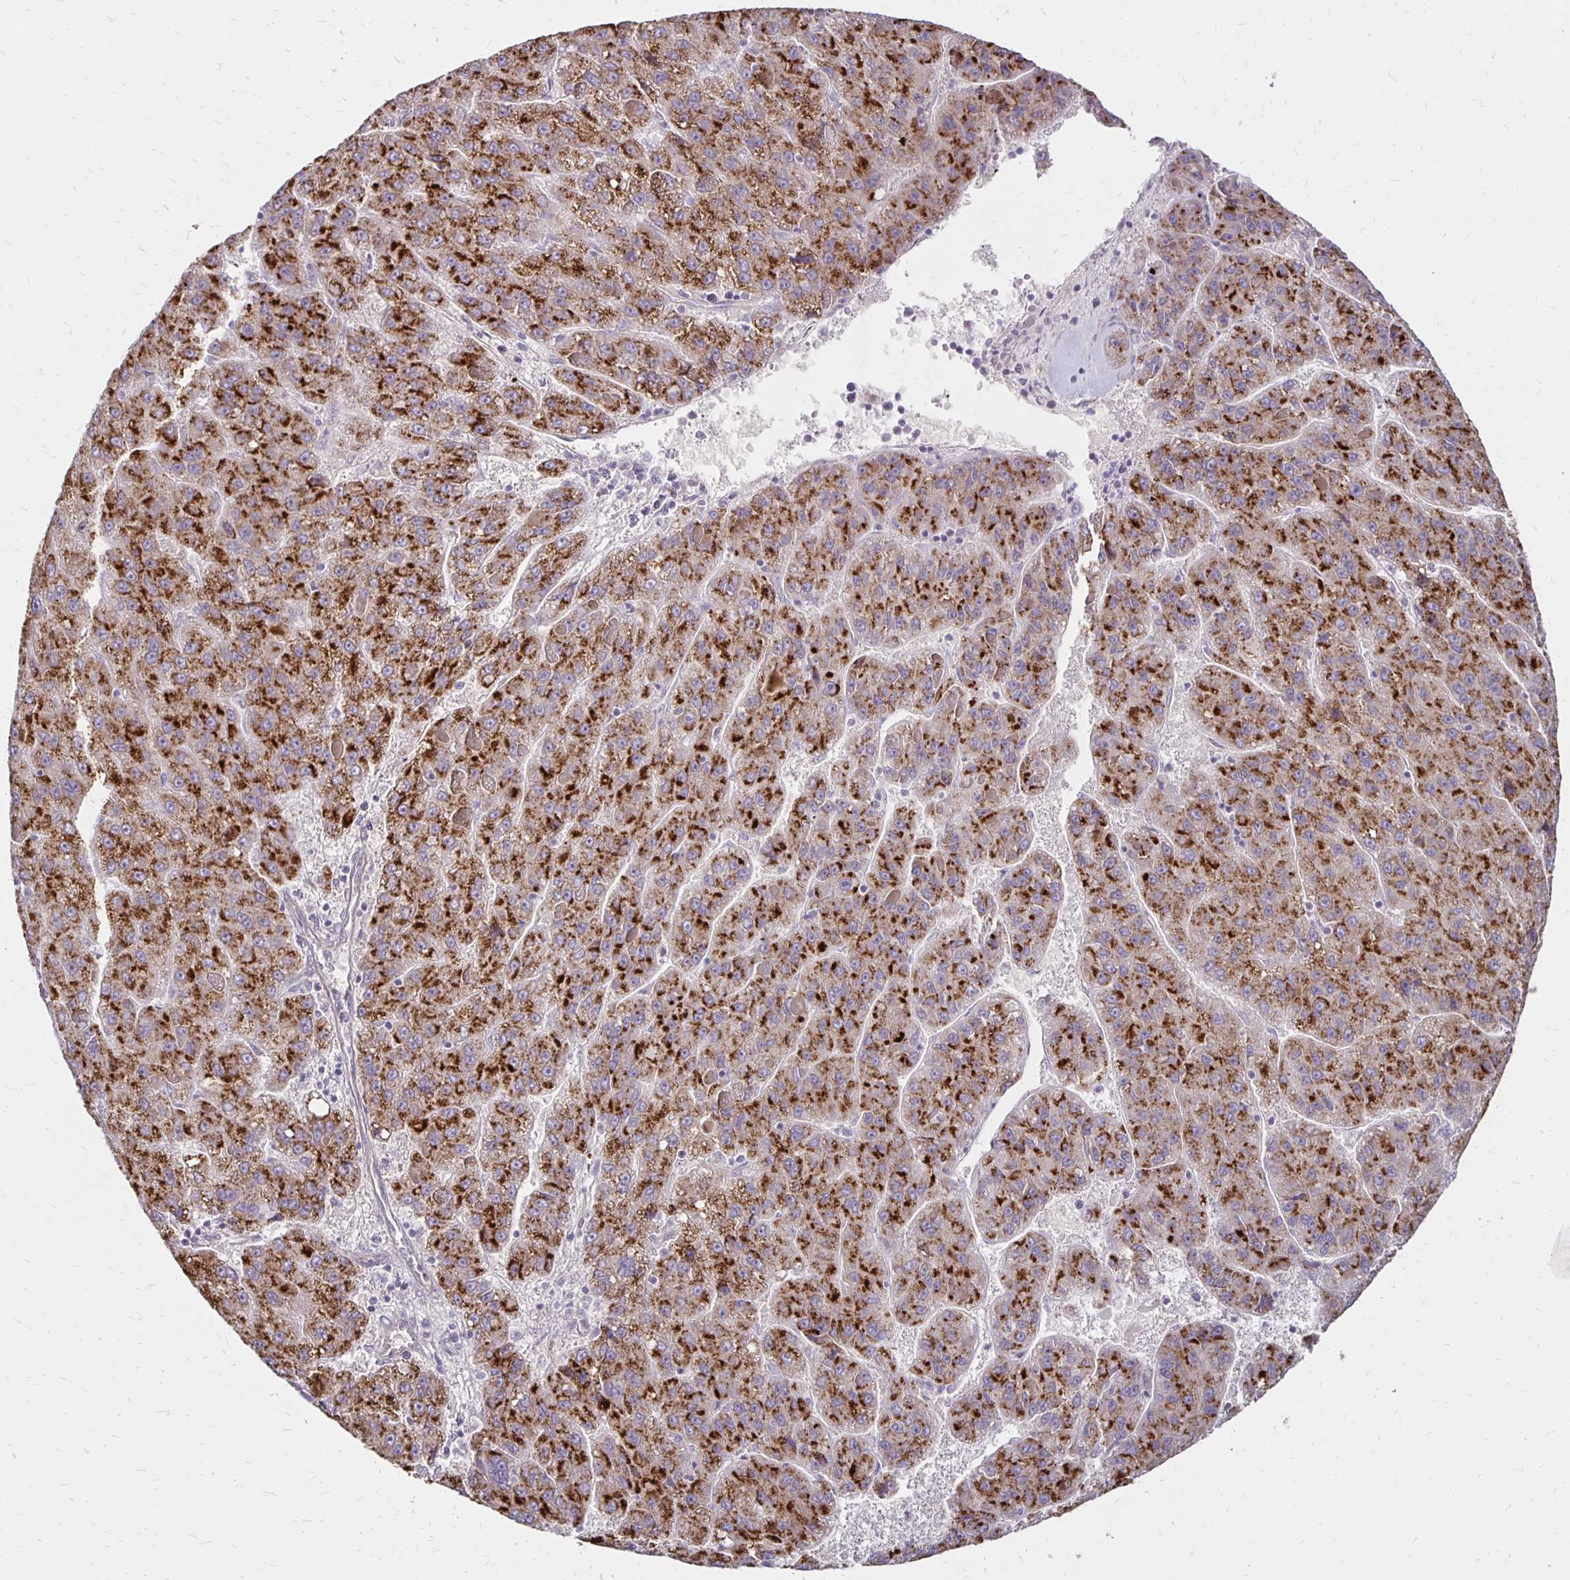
{"staining": {"intensity": "strong", "quantity": ">75%", "location": "cytoplasmic/membranous"}, "tissue": "liver cancer", "cell_type": "Tumor cells", "image_type": "cancer", "snomed": [{"axis": "morphology", "description": "Carcinoma, Hepatocellular, NOS"}, {"axis": "topography", "description": "Liver"}], "caption": "Tumor cells reveal high levels of strong cytoplasmic/membranous positivity in about >75% of cells in liver hepatocellular carcinoma.", "gene": "KATNBL1", "patient": {"sex": "female", "age": 82}}